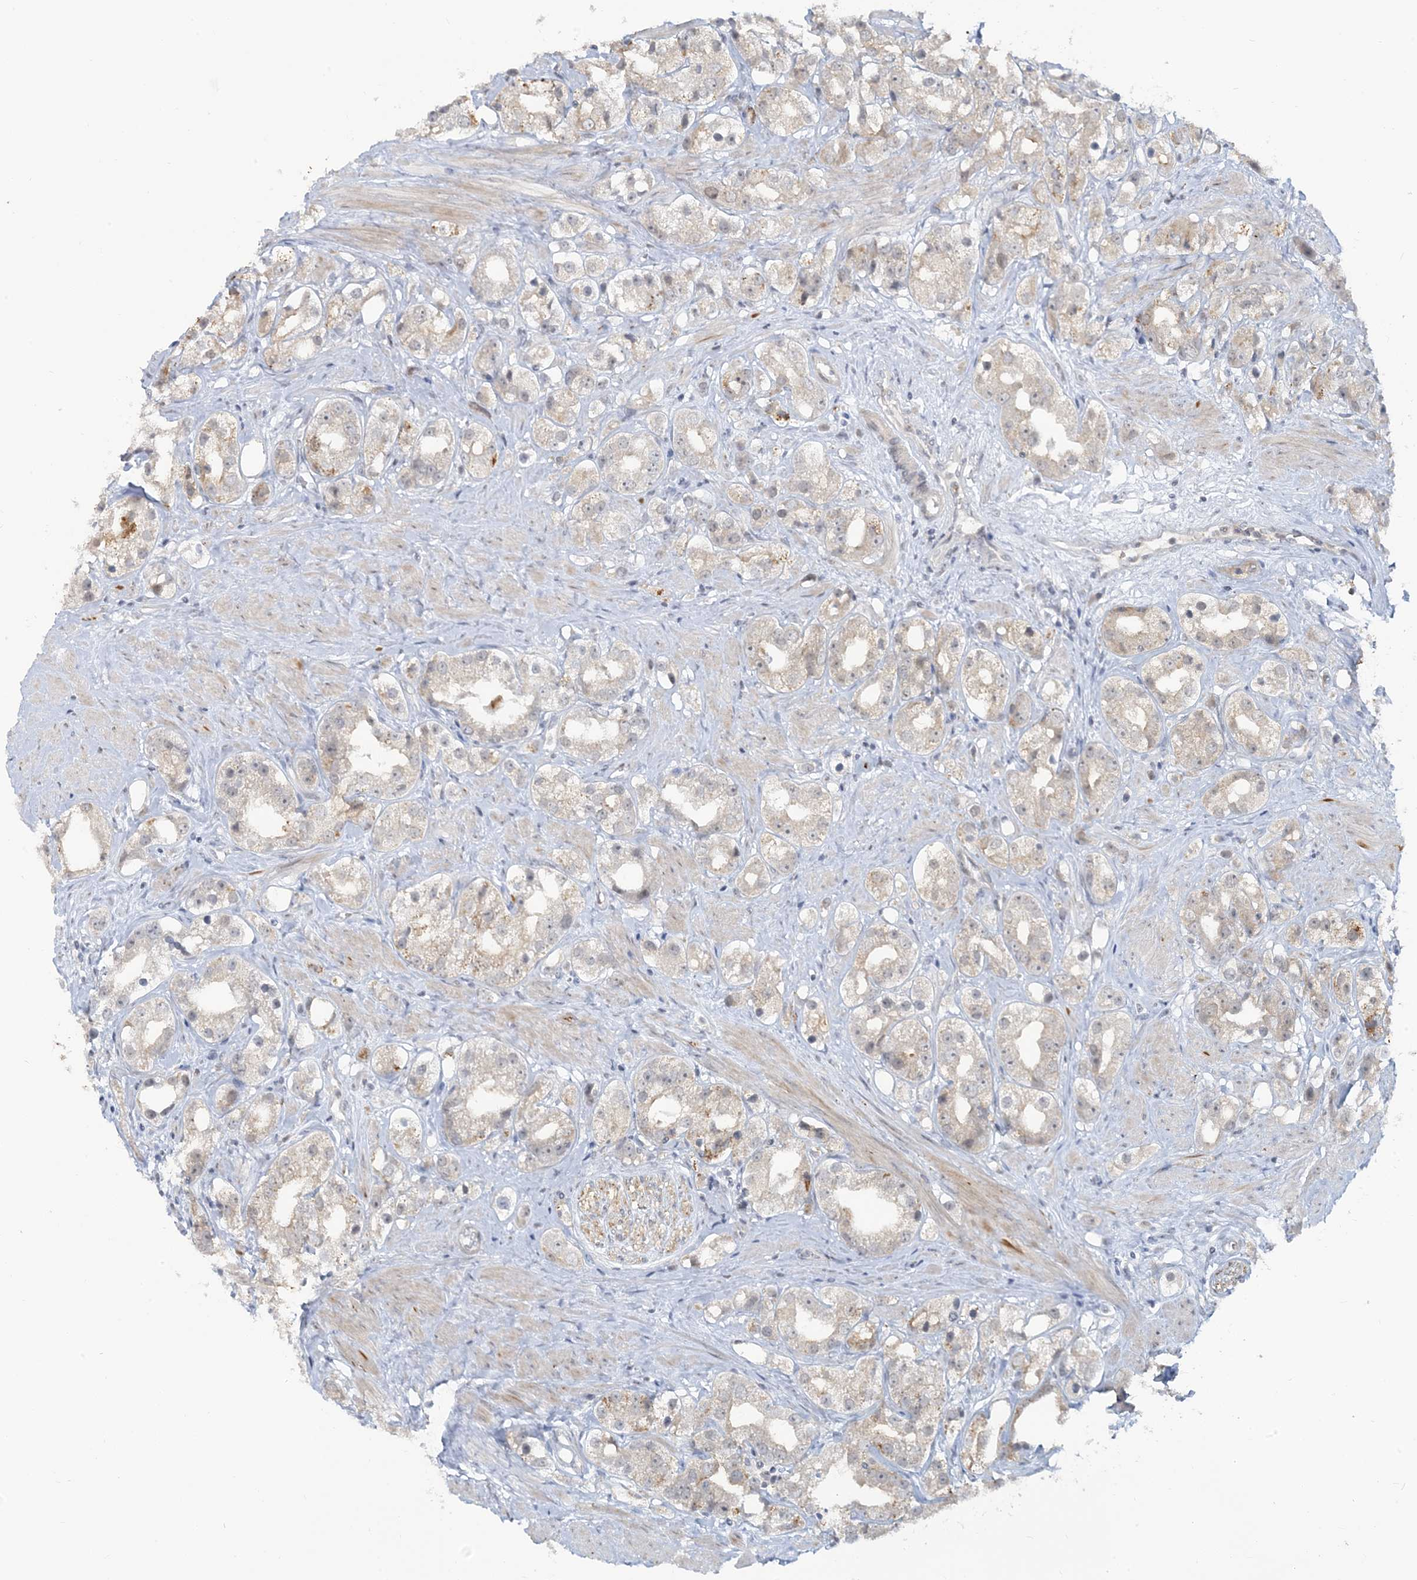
{"staining": {"intensity": "weak", "quantity": "25%-75%", "location": "cytoplasmic/membranous"}, "tissue": "prostate cancer", "cell_type": "Tumor cells", "image_type": "cancer", "snomed": [{"axis": "morphology", "description": "Adenocarcinoma, NOS"}, {"axis": "topography", "description": "Prostate"}], "caption": "Immunohistochemistry (IHC) of human adenocarcinoma (prostate) reveals low levels of weak cytoplasmic/membranous expression in about 25%-75% of tumor cells.", "gene": "LEXM", "patient": {"sex": "male", "age": 79}}